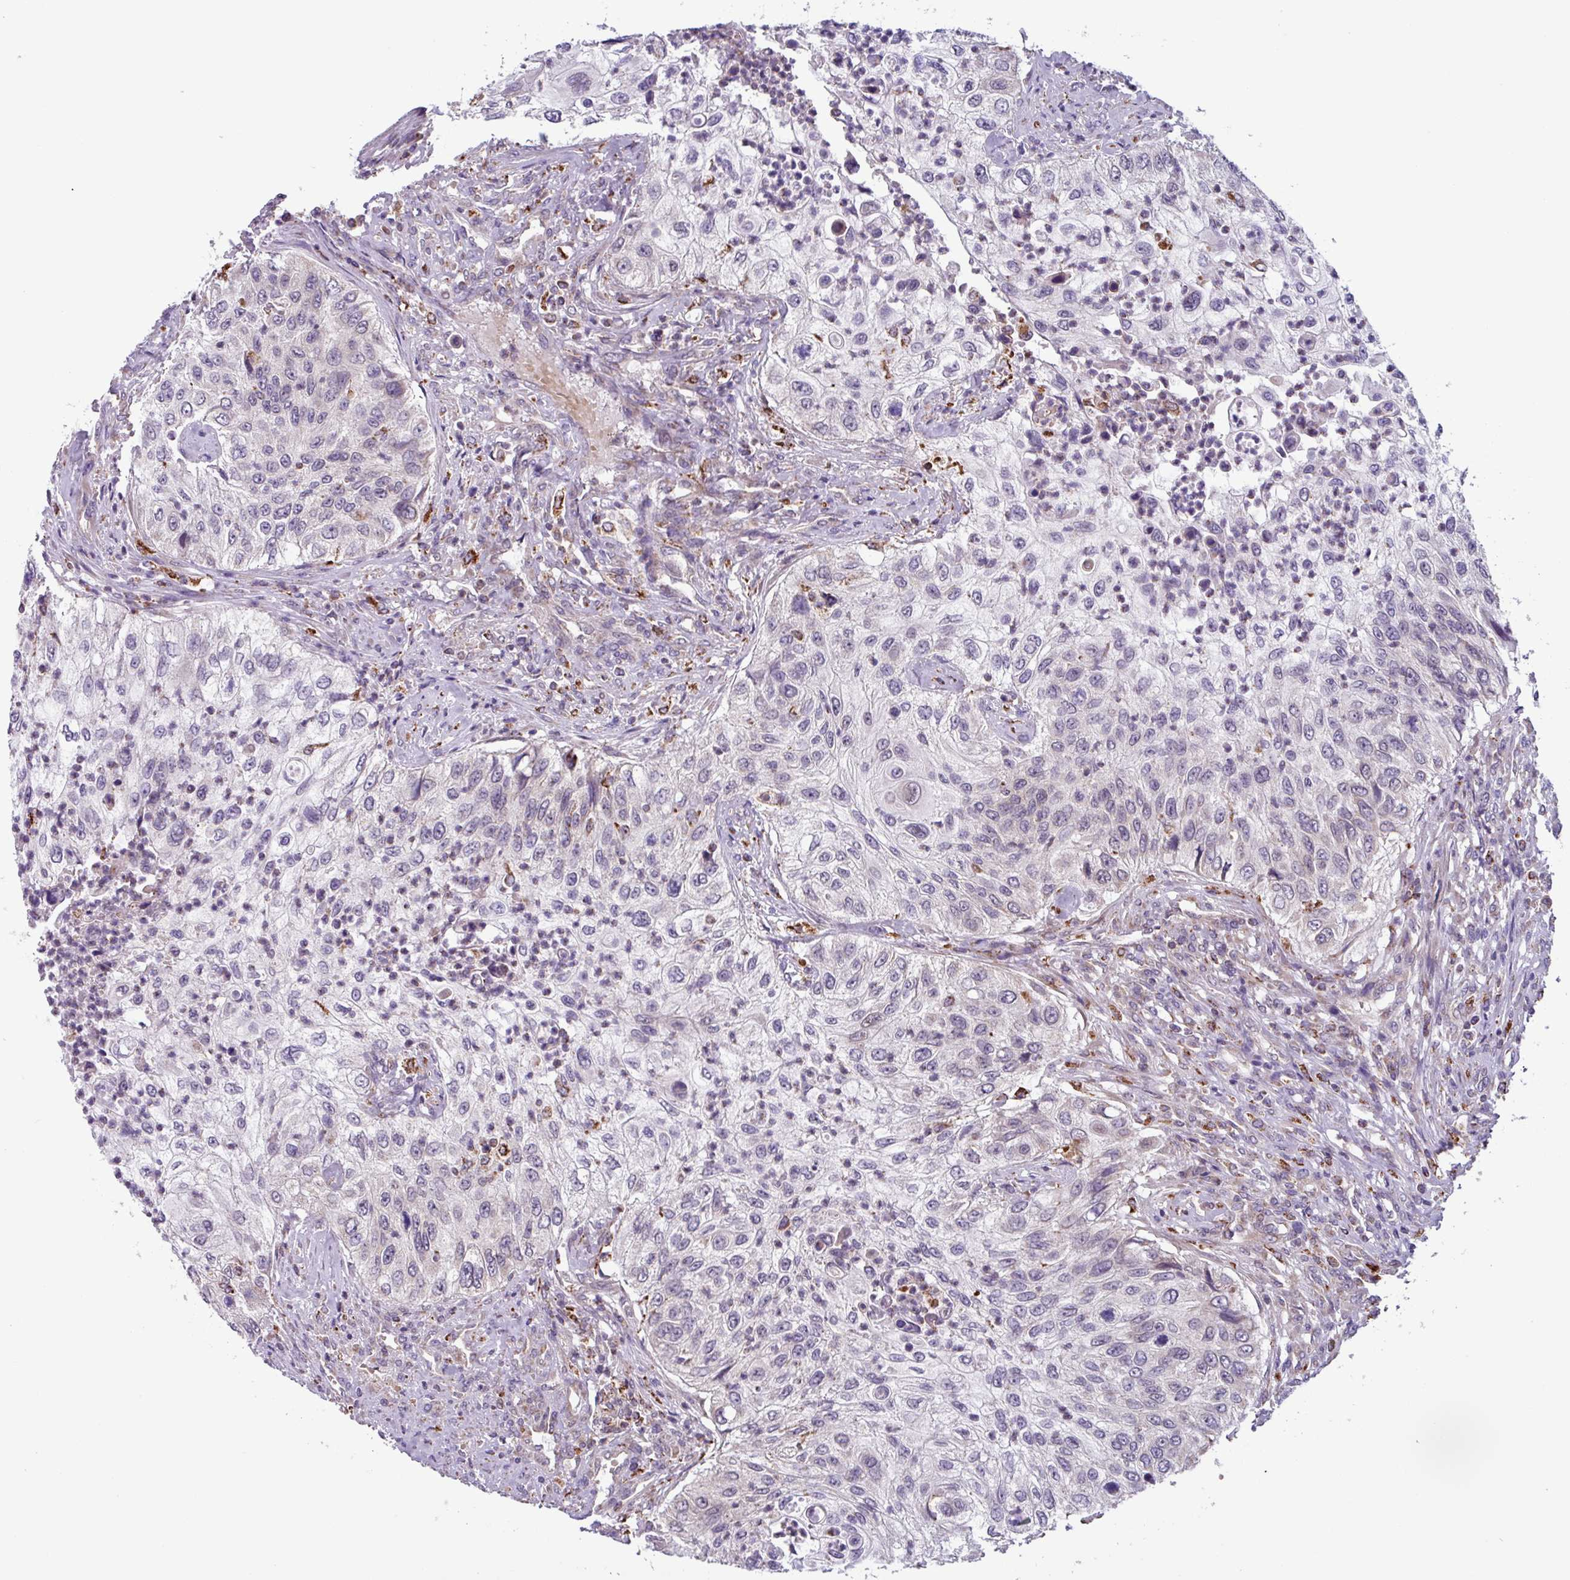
{"staining": {"intensity": "negative", "quantity": "none", "location": "none"}, "tissue": "urothelial cancer", "cell_type": "Tumor cells", "image_type": "cancer", "snomed": [{"axis": "morphology", "description": "Urothelial carcinoma, High grade"}, {"axis": "topography", "description": "Urinary bladder"}], "caption": "IHC of urothelial cancer reveals no staining in tumor cells.", "gene": "AKIRIN1", "patient": {"sex": "female", "age": 60}}